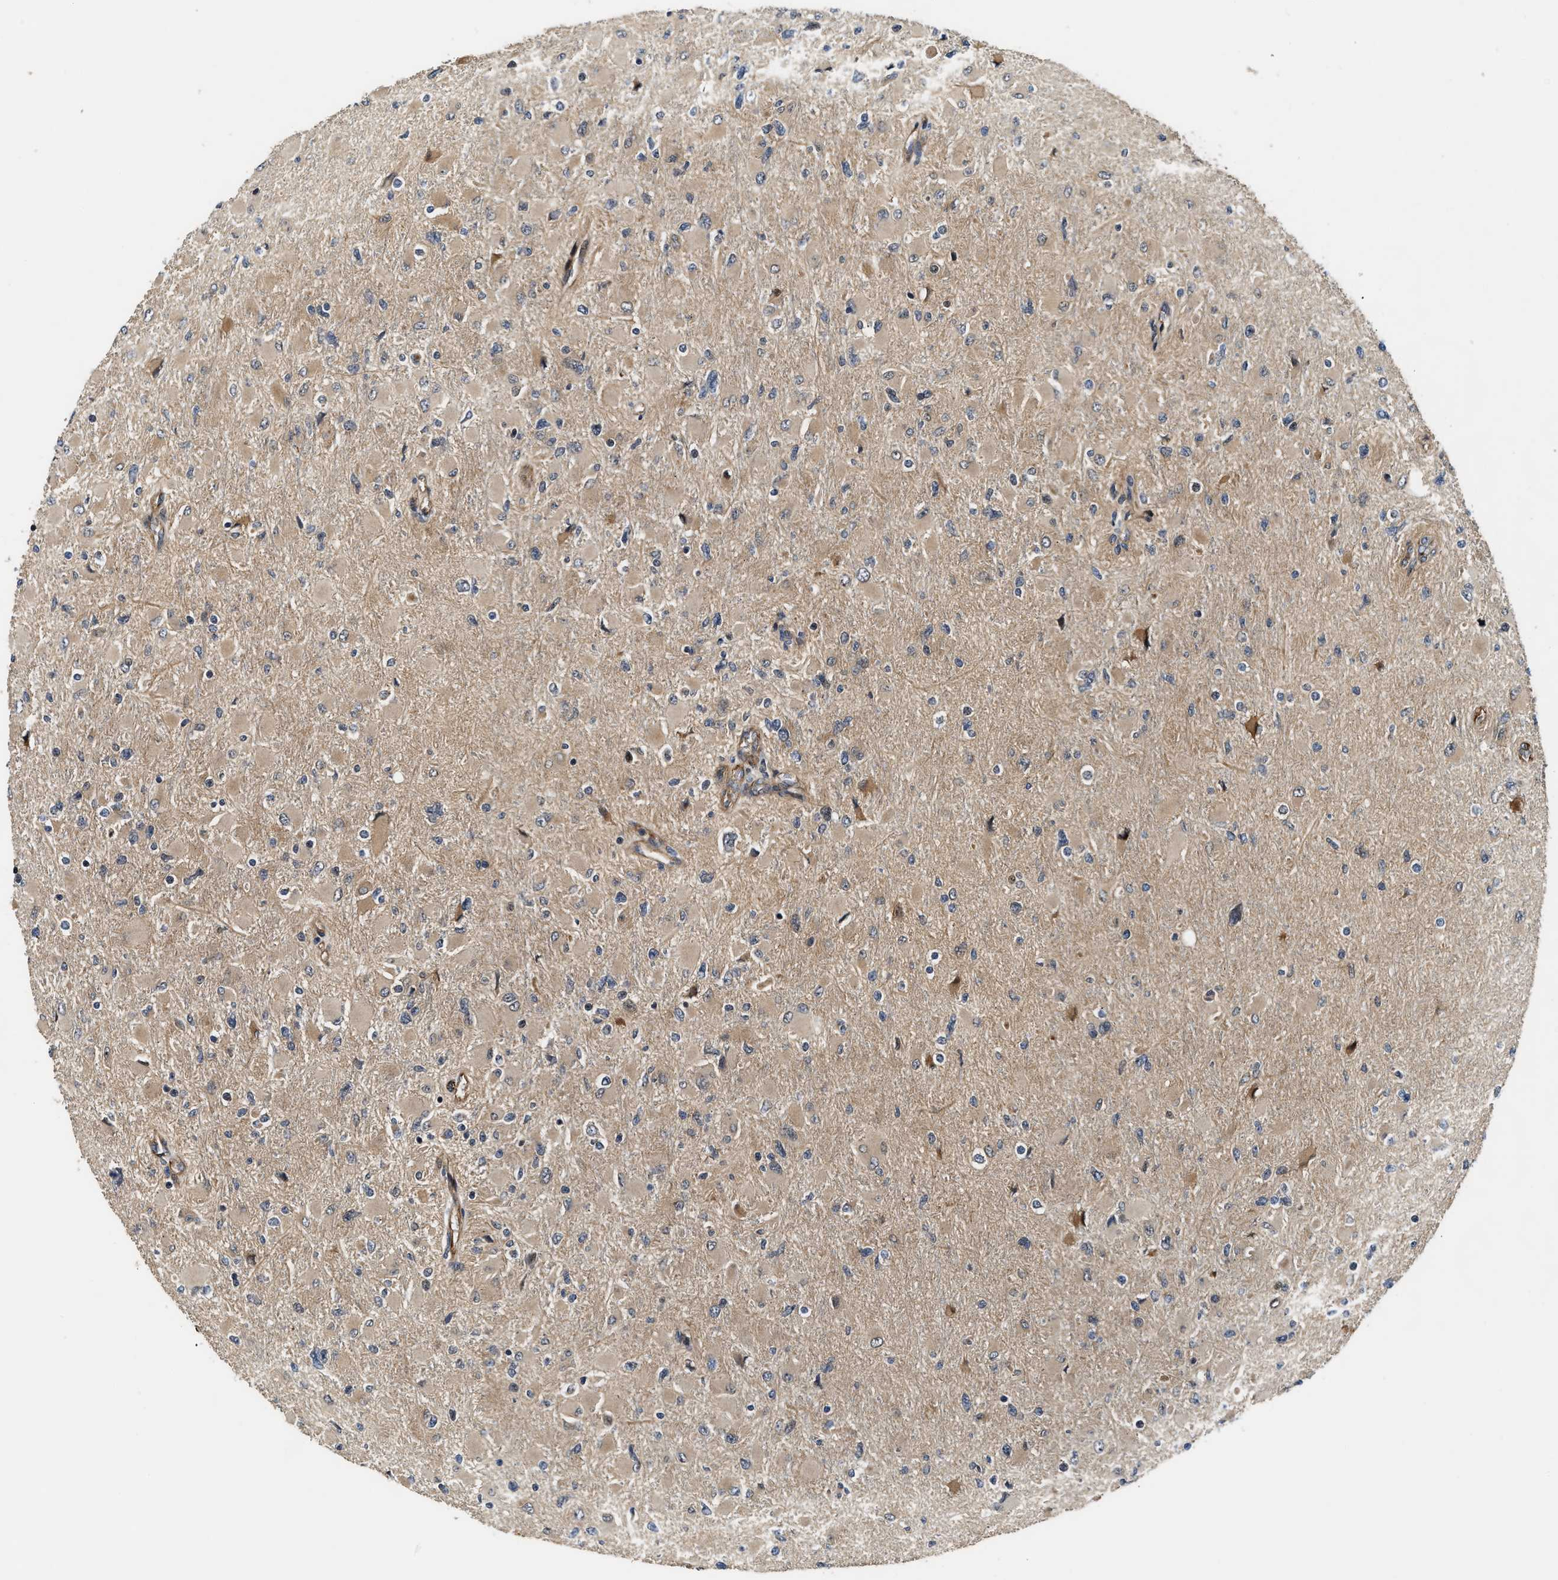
{"staining": {"intensity": "moderate", "quantity": "25%-75%", "location": "cytoplasmic/membranous"}, "tissue": "glioma", "cell_type": "Tumor cells", "image_type": "cancer", "snomed": [{"axis": "morphology", "description": "Glioma, malignant, High grade"}, {"axis": "topography", "description": "Cerebral cortex"}], "caption": "Moderate cytoplasmic/membranous positivity for a protein is present in about 25%-75% of tumor cells of glioma using immunohistochemistry (IHC).", "gene": "ALDH3A2", "patient": {"sex": "female", "age": 36}}